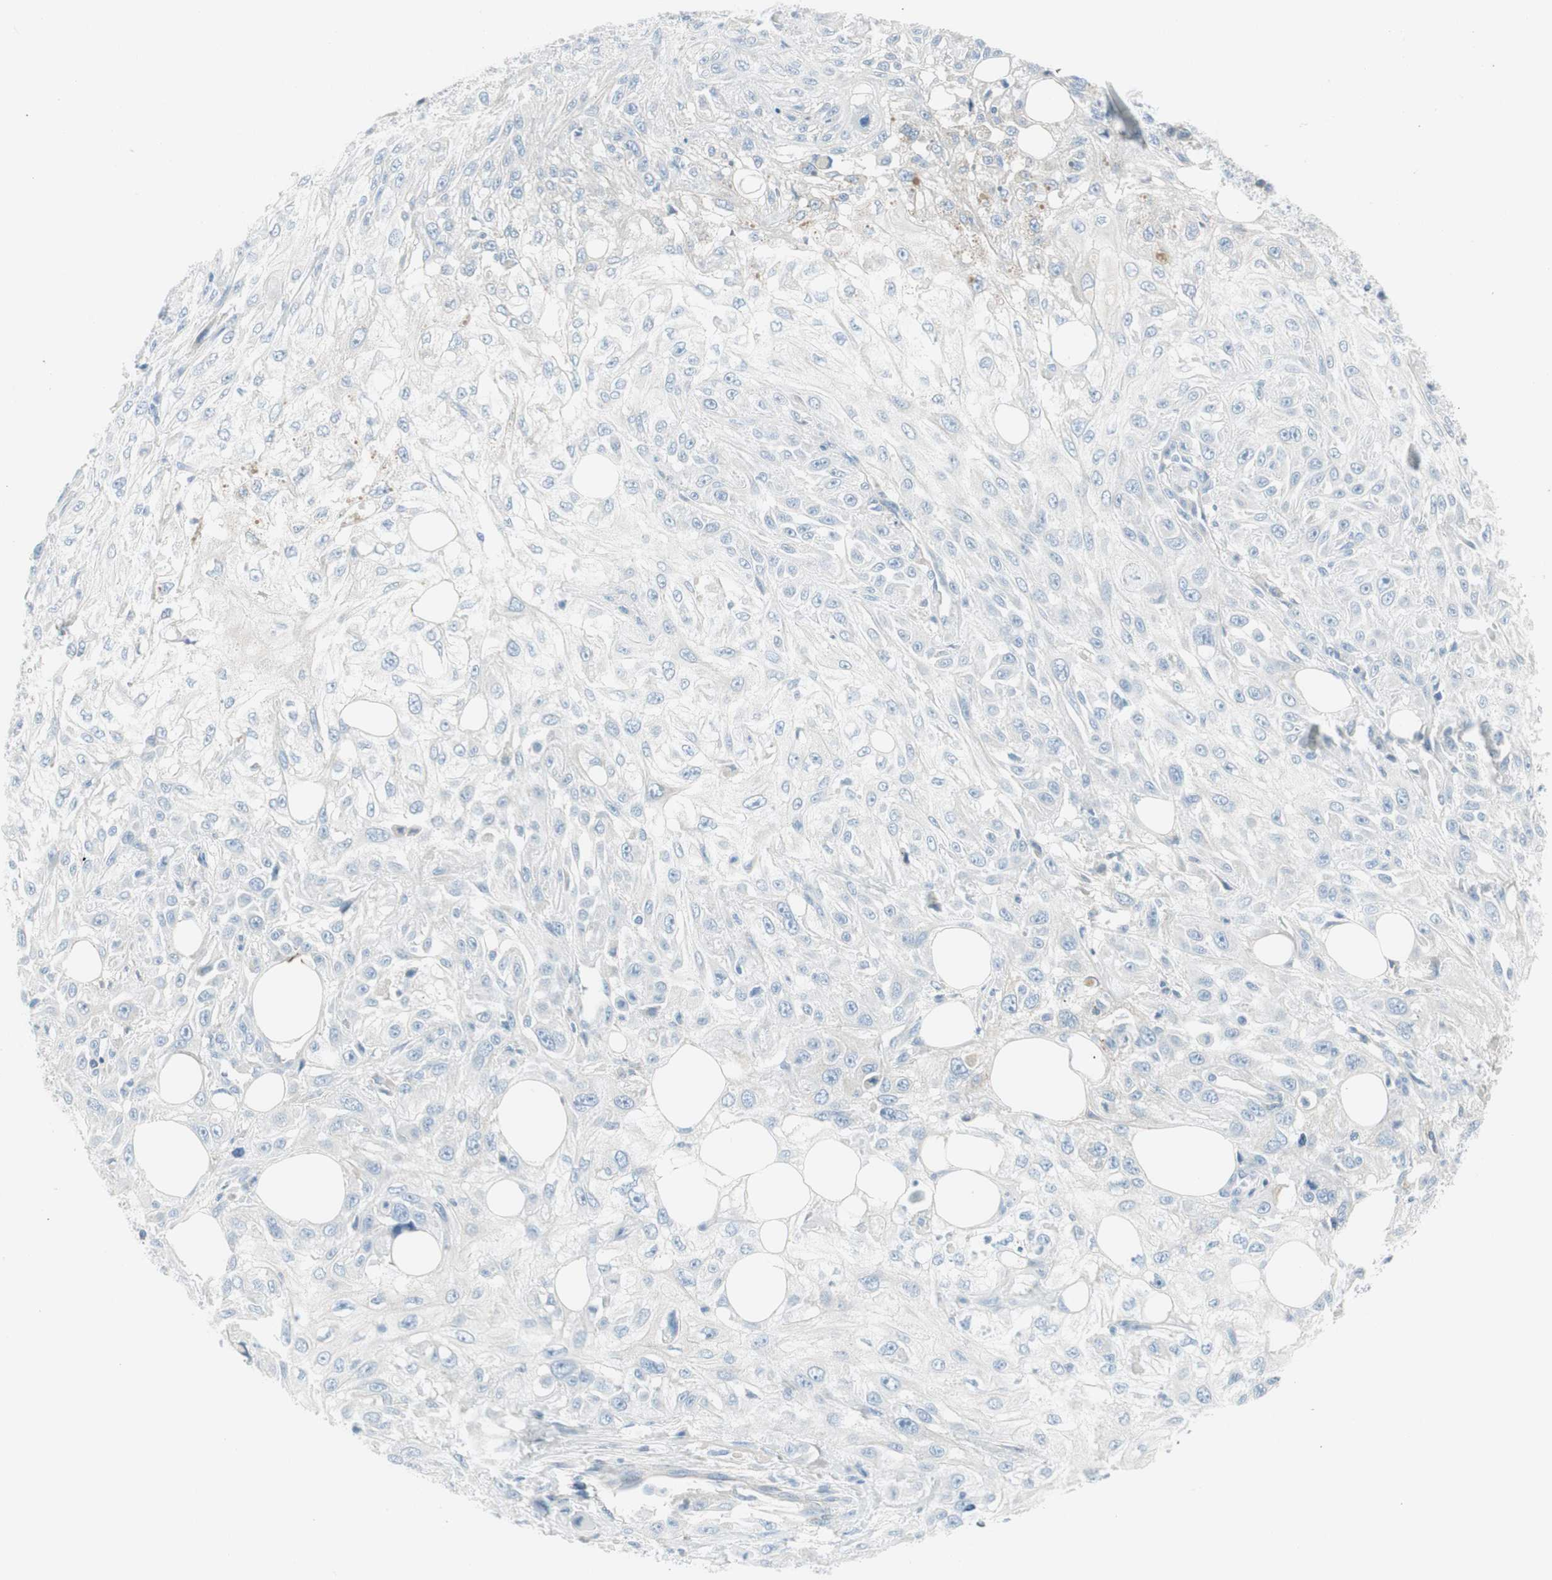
{"staining": {"intensity": "negative", "quantity": "none", "location": "none"}, "tissue": "skin cancer", "cell_type": "Tumor cells", "image_type": "cancer", "snomed": [{"axis": "morphology", "description": "Squamous cell carcinoma, NOS"}, {"axis": "topography", "description": "Skin"}], "caption": "Tumor cells show no significant protein staining in skin squamous cell carcinoma.", "gene": "CACNA2D1", "patient": {"sex": "male", "age": 75}}